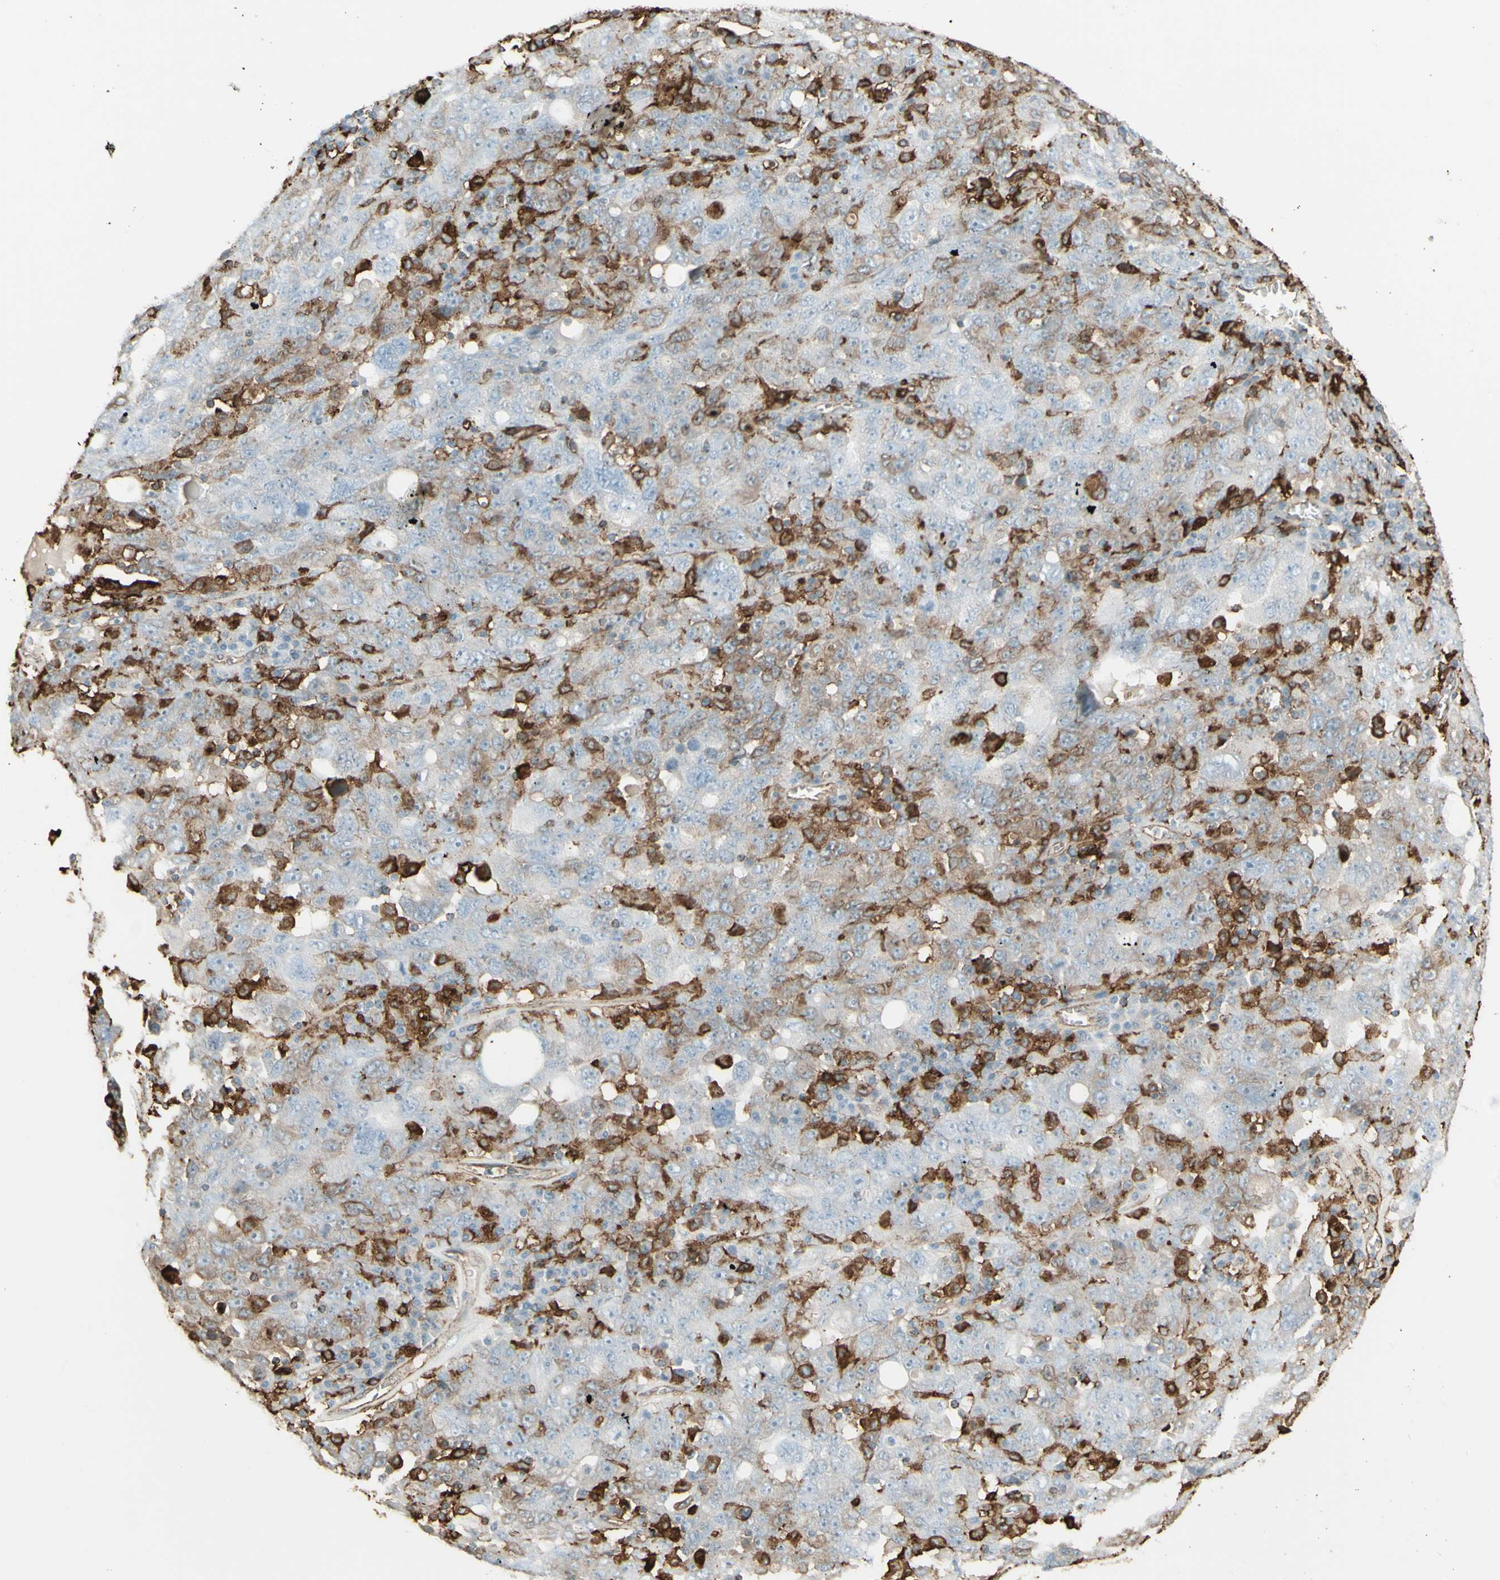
{"staining": {"intensity": "weak", "quantity": "25%-75%", "location": "cytoplasmic/membranous"}, "tissue": "ovarian cancer", "cell_type": "Tumor cells", "image_type": "cancer", "snomed": [{"axis": "morphology", "description": "Carcinoma, endometroid"}, {"axis": "topography", "description": "Ovary"}], "caption": "Immunohistochemical staining of ovarian cancer displays low levels of weak cytoplasmic/membranous expression in approximately 25%-75% of tumor cells. Immunohistochemistry stains the protein in brown and the nuclei are stained blue.", "gene": "HLA-DPB1", "patient": {"sex": "female", "age": 62}}